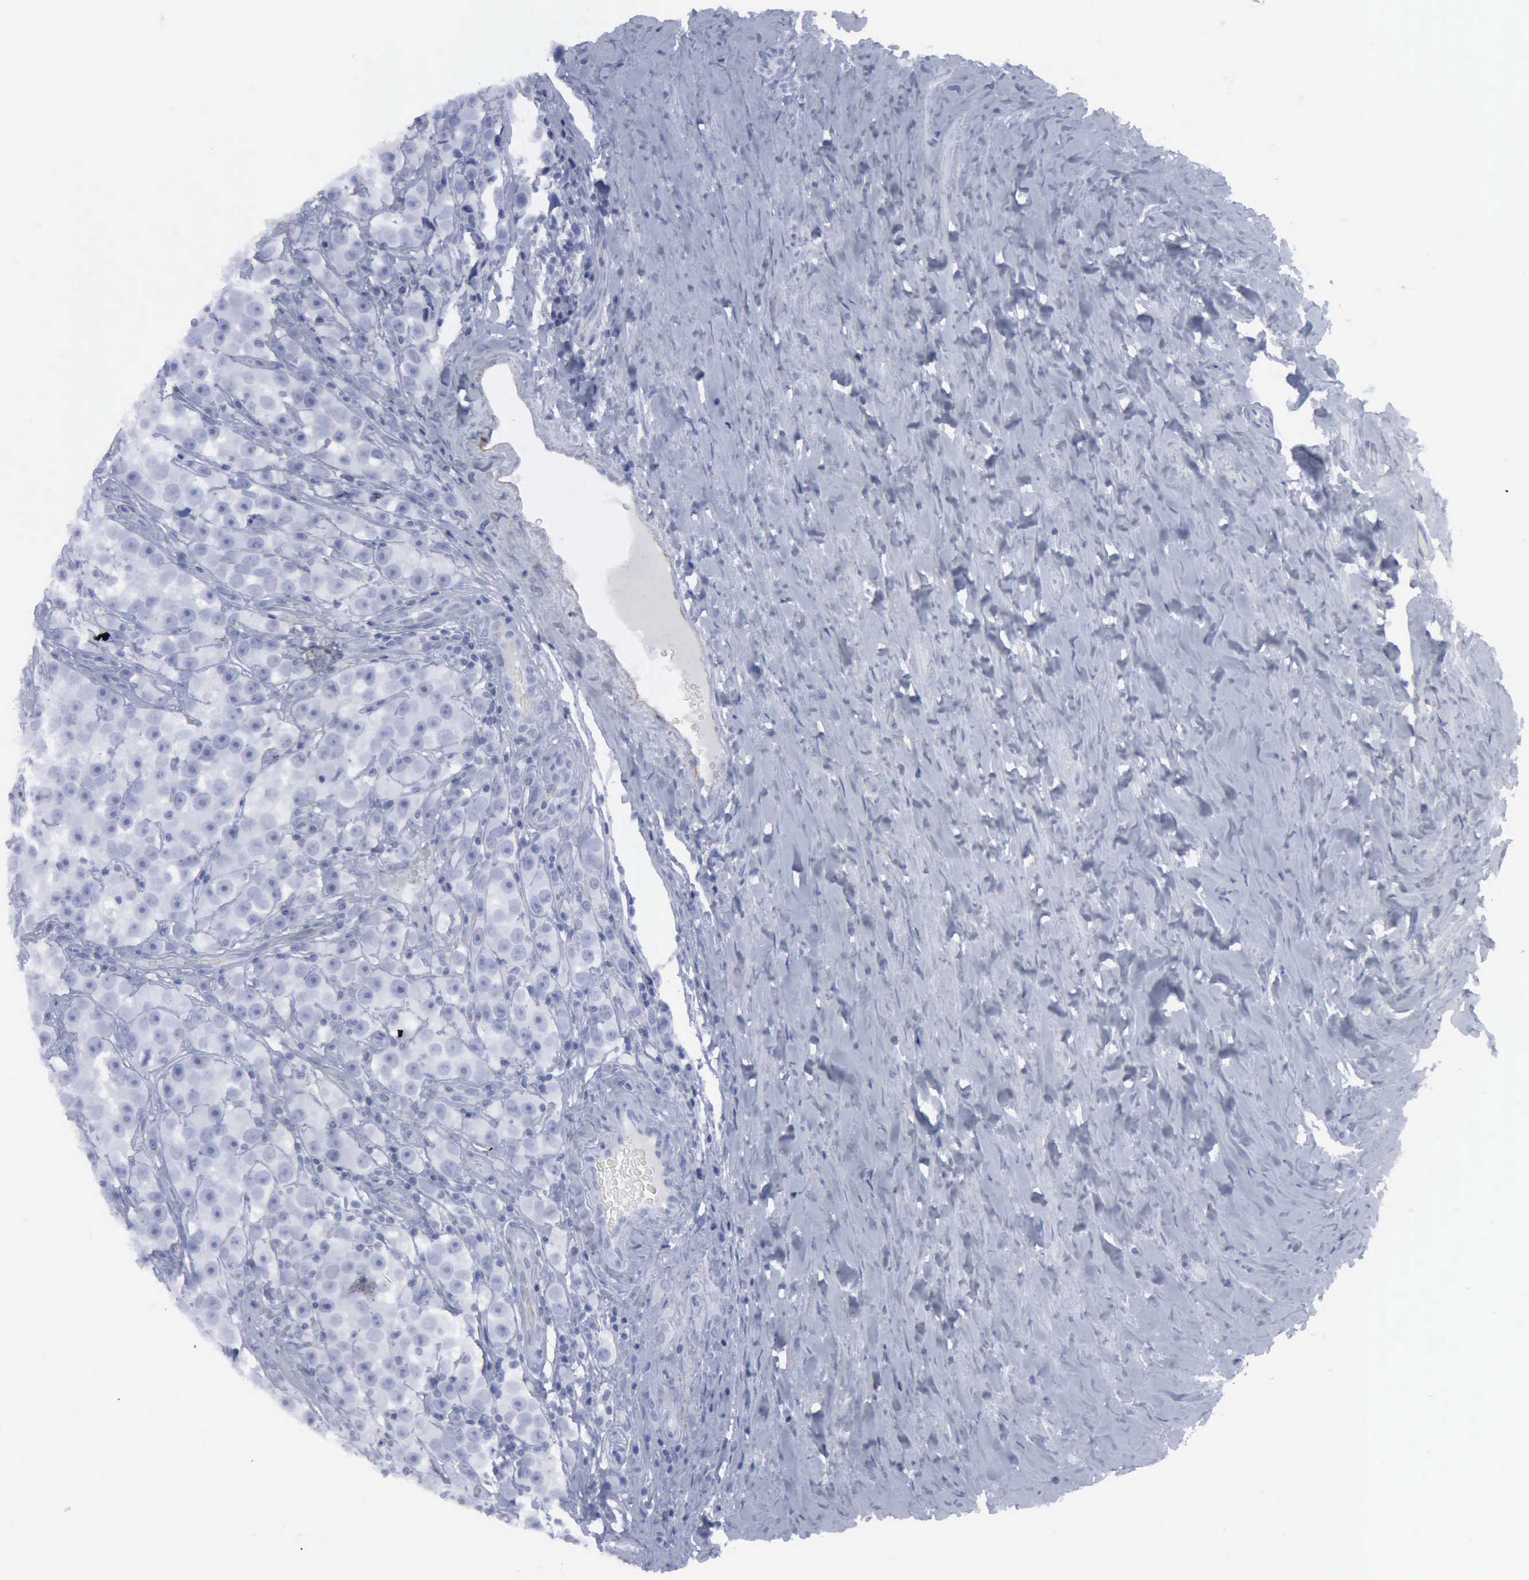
{"staining": {"intensity": "negative", "quantity": "none", "location": "none"}, "tissue": "testis cancer", "cell_type": "Tumor cells", "image_type": "cancer", "snomed": [{"axis": "morphology", "description": "Seminoma, NOS"}, {"axis": "topography", "description": "Testis"}], "caption": "Tumor cells are negative for protein expression in human testis cancer (seminoma).", "gene": "VCAM1", "patient": {"sex": "male", "age": 32}}